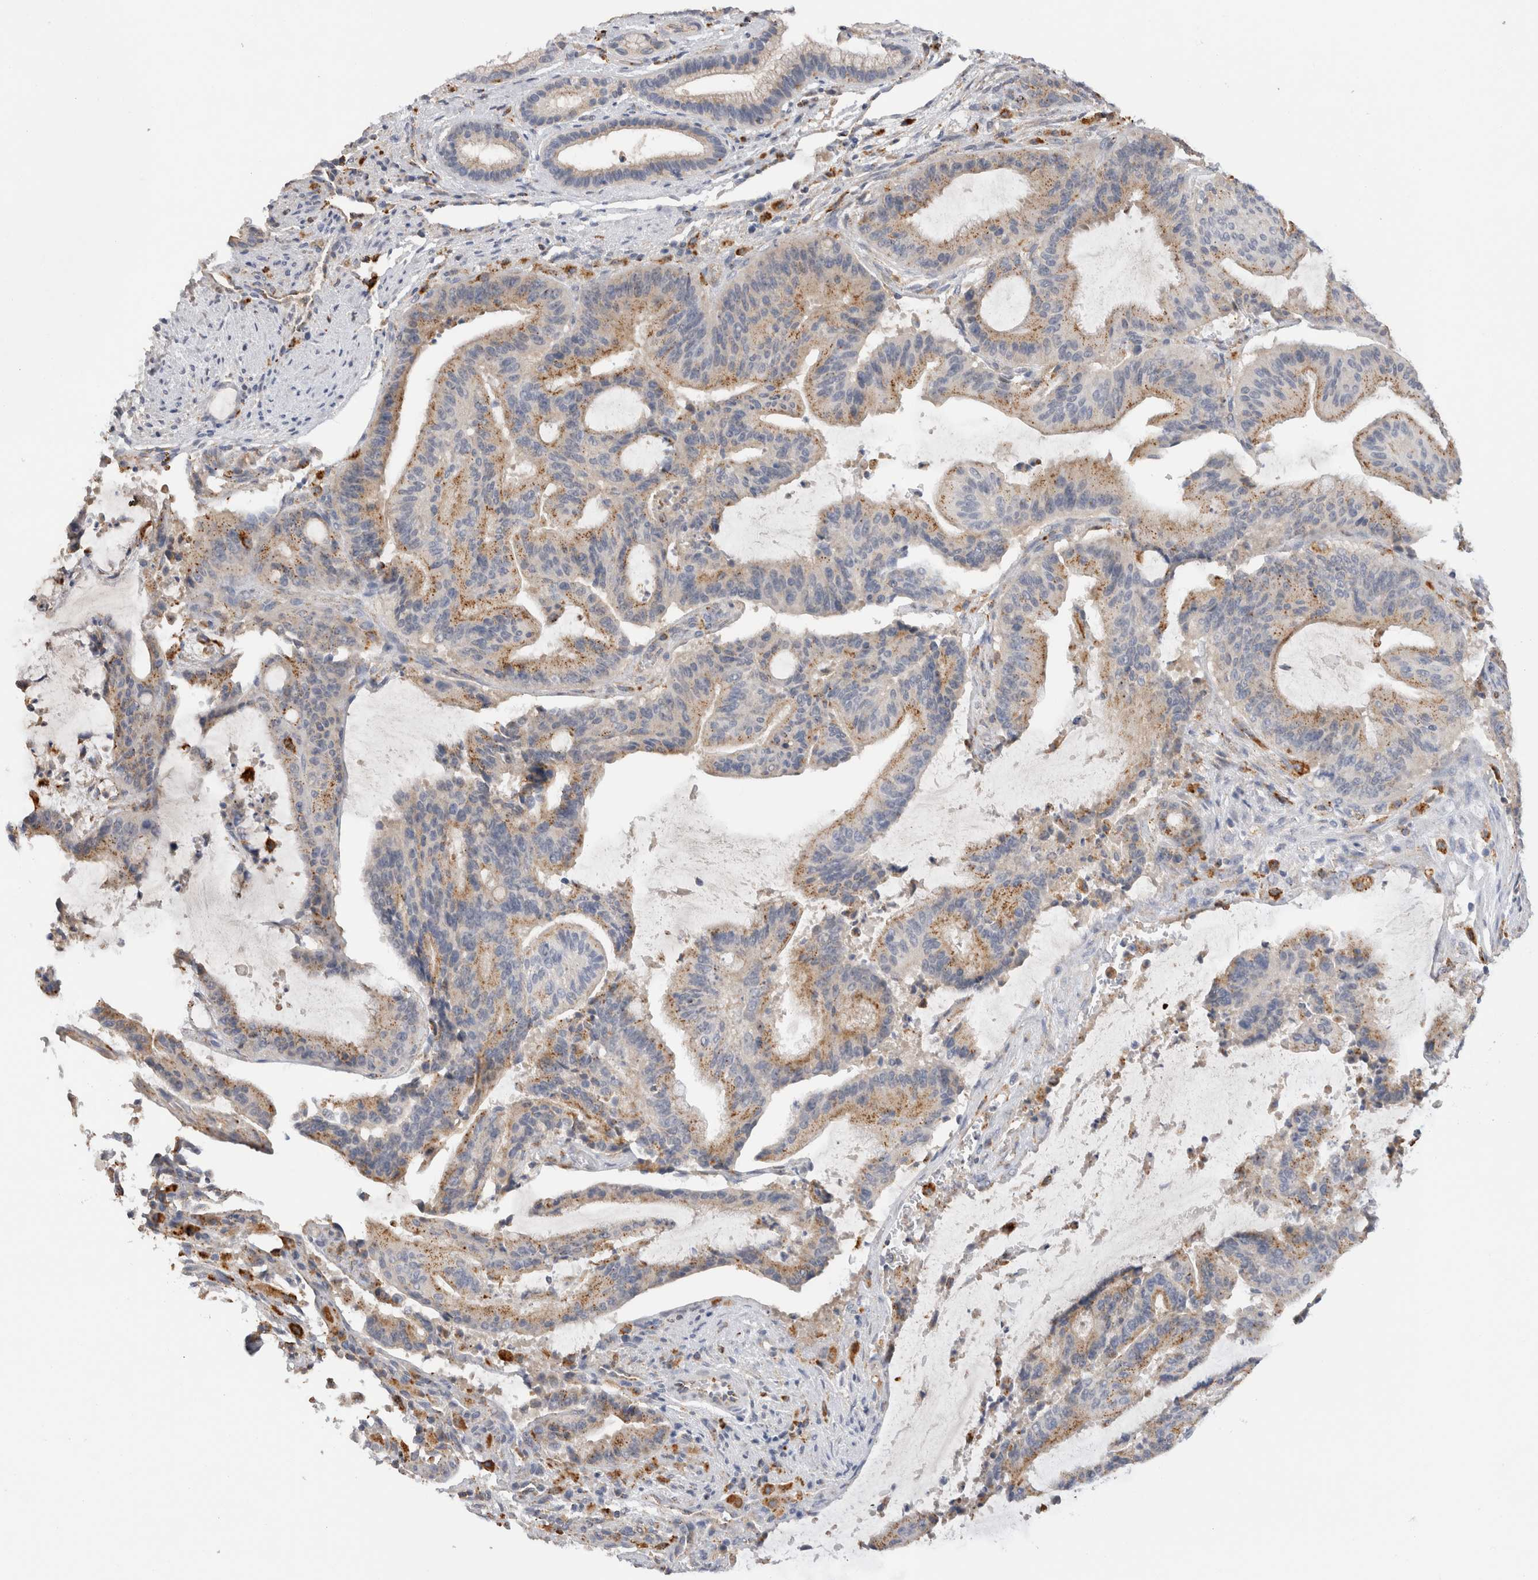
{"staining": {"intensity": "moderate", "quantity": "25%-75%", "location": "cytoplasmic/membranous"}, "tissue": "liver cancer", "cell_type": "Tumor cells", "image_type": "cancer", "snomed": [{"axis": "morphology", "description": "Normal tissue, NOS"}, {"axis": "morphology", "description": "Cholangiocarcinoma"}, {"axis": "topography", "description": "Liver"}, {"axis": "topography", "description": "Peripheral nerve tissue"}], "caption": "Approximately 25%-75% of tumor cells in human liver cancer (cholangiocarcinoma) exhibit moderate cytoplasmic/membranous protein staining as visualized by brown immunohistochemical staining.", "gene": "GNS", "patient": {"sex": "female", "age": 73}}